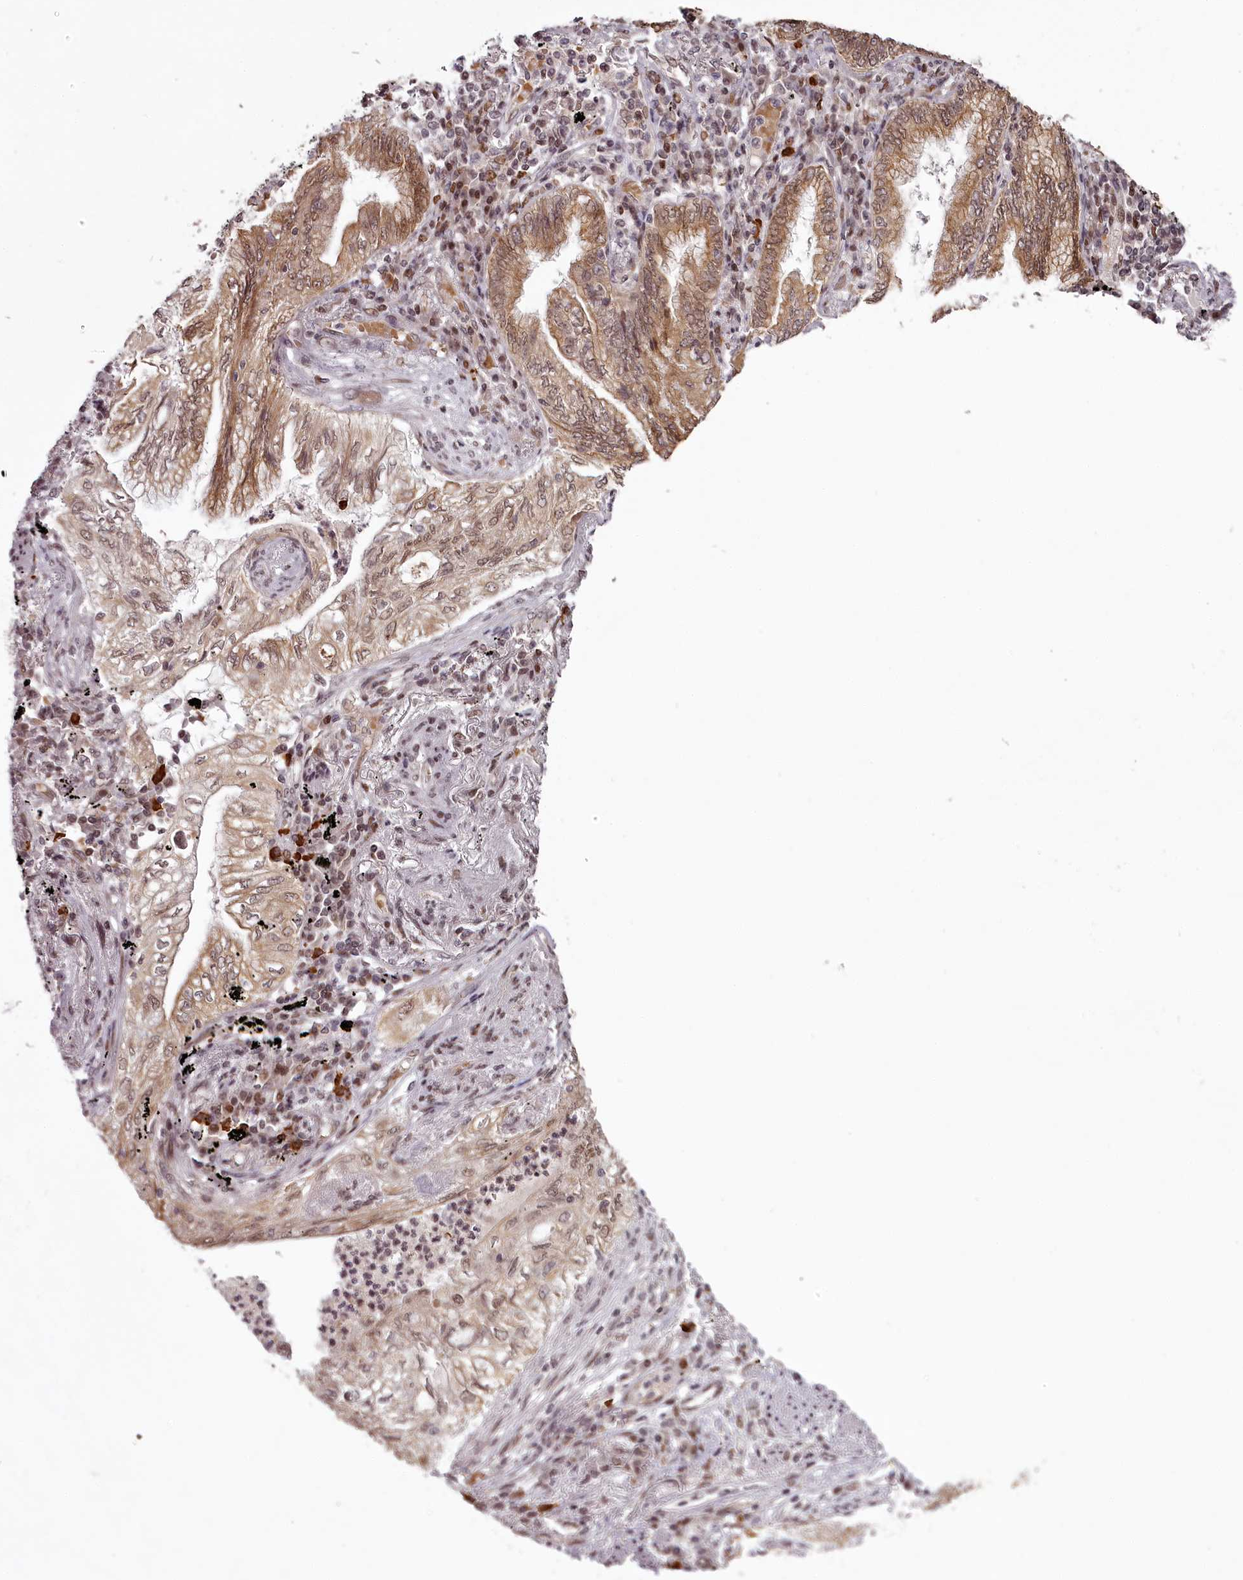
{"staining": {"intensity": "moderate", "quantity": ">75%", "location": "cytoplasmic/membranous,nuclear"}, "tissue": "lung cancer", "cell_type": "Tumor cells", "image_type": "cancer", "snomed": [{"axis": "morphology", "description": "Adenocarcinoma, NOS"}, {"axis": "topography", "description": "Lung"}], "caption": "Lung adenocarcinoma tissue demonstrates moderate cytoplasmic/membranous and nuclear positivity in approximately >75% of tumor cells", "gene": "THYN1", "patient": {"sex": "female", "age": 70}}